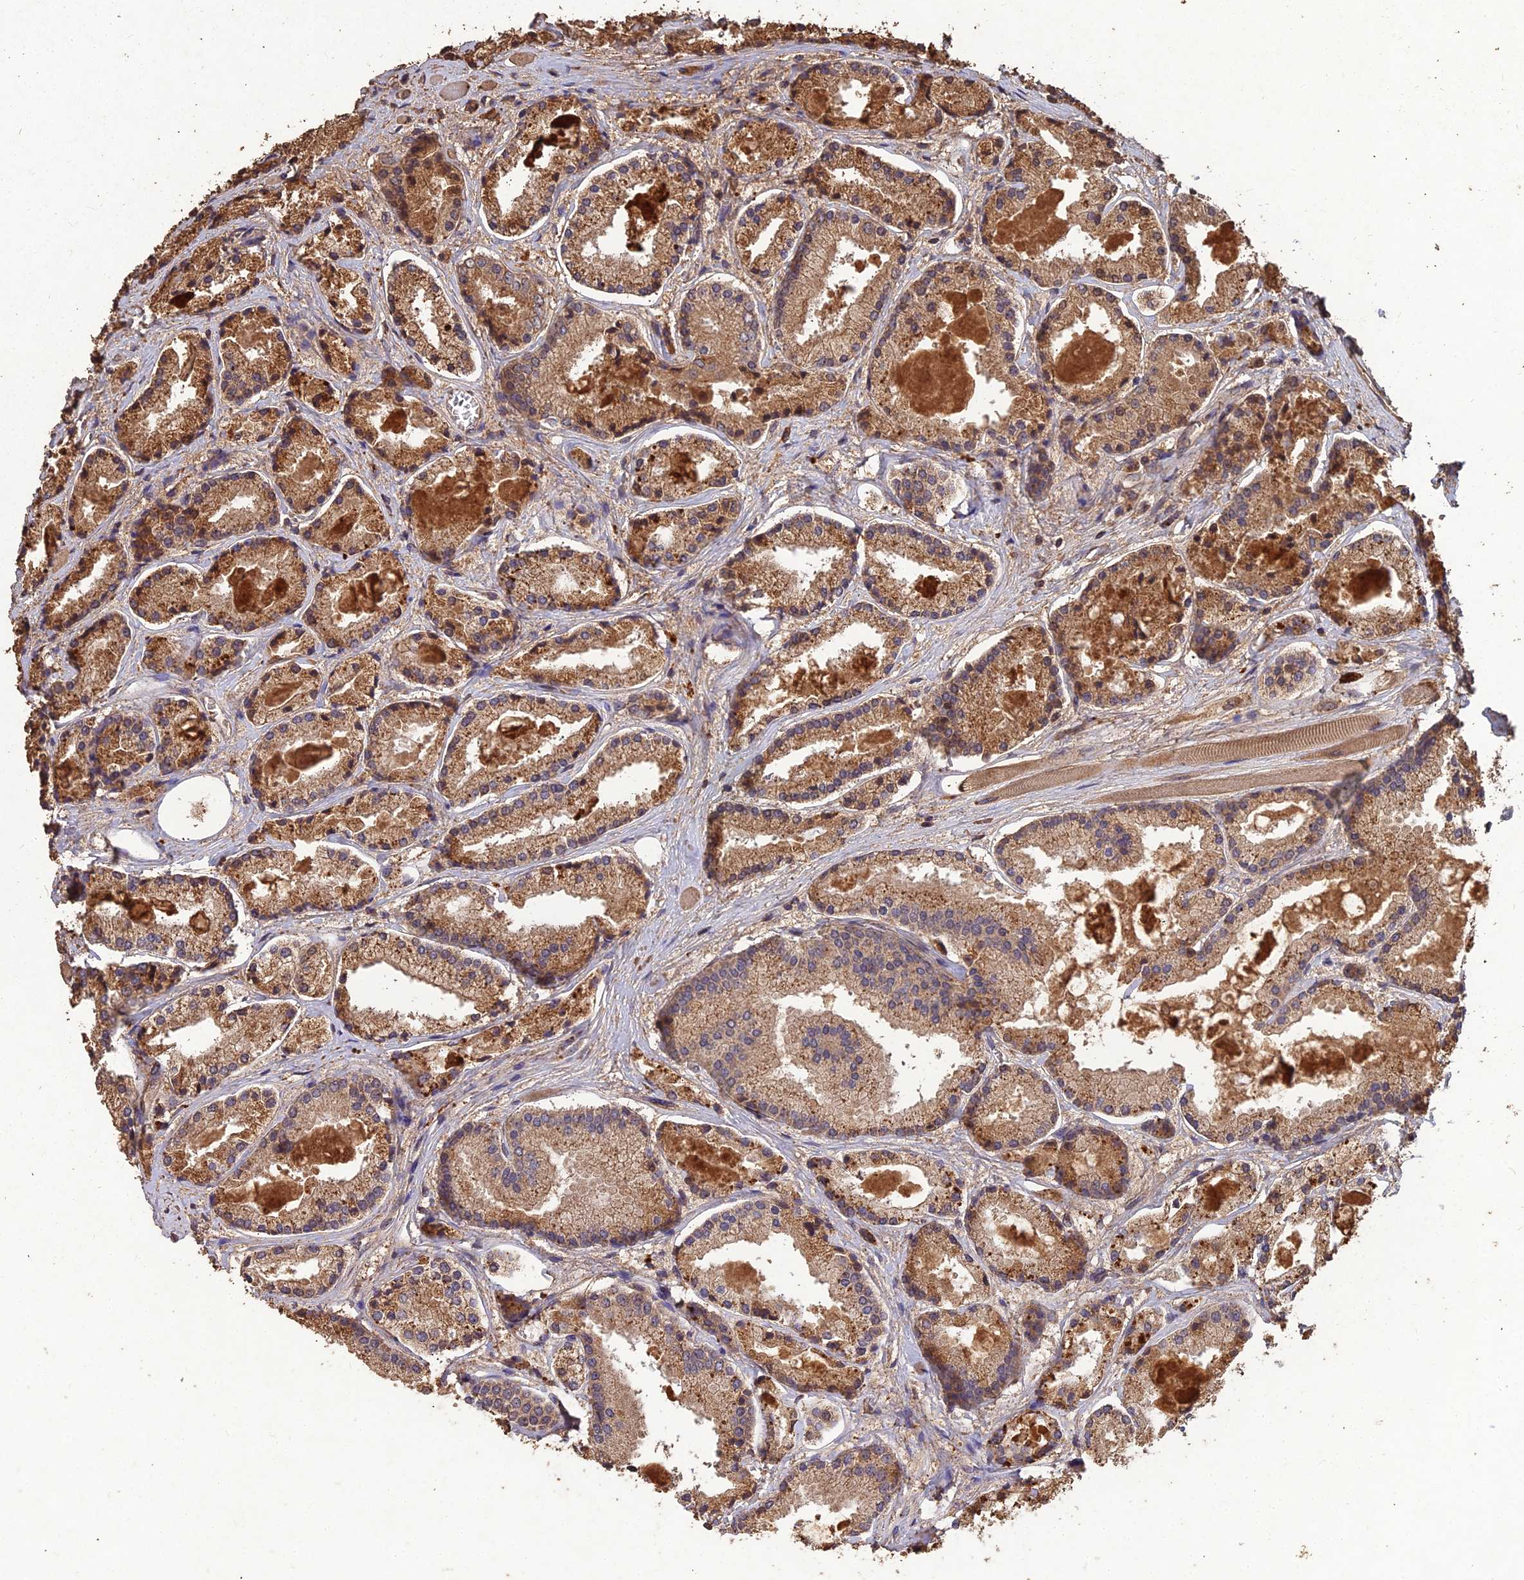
{"staining": {"intensity": "moderate", "quantity": ">75%", "location": "cytoplasmic/membranous"}, "tissue": "prostate cancer", "cell_type": "Tumor cells", "image_type": "cancer", "snomed": [{"axis": "morphology", "description": "Adenocarcinoma, High grade"}, {"axis": "topography", "description": "Prostate"}], "caption": "IHC of prostate cancer (adenocarcinoma (high-grade)) displays medium levels of moderate cytoplasmic/membranous staining in approximately >75% of tumor cells.", "gene": "SYMPK", "patient": {"sex": "male", "age": 67}}